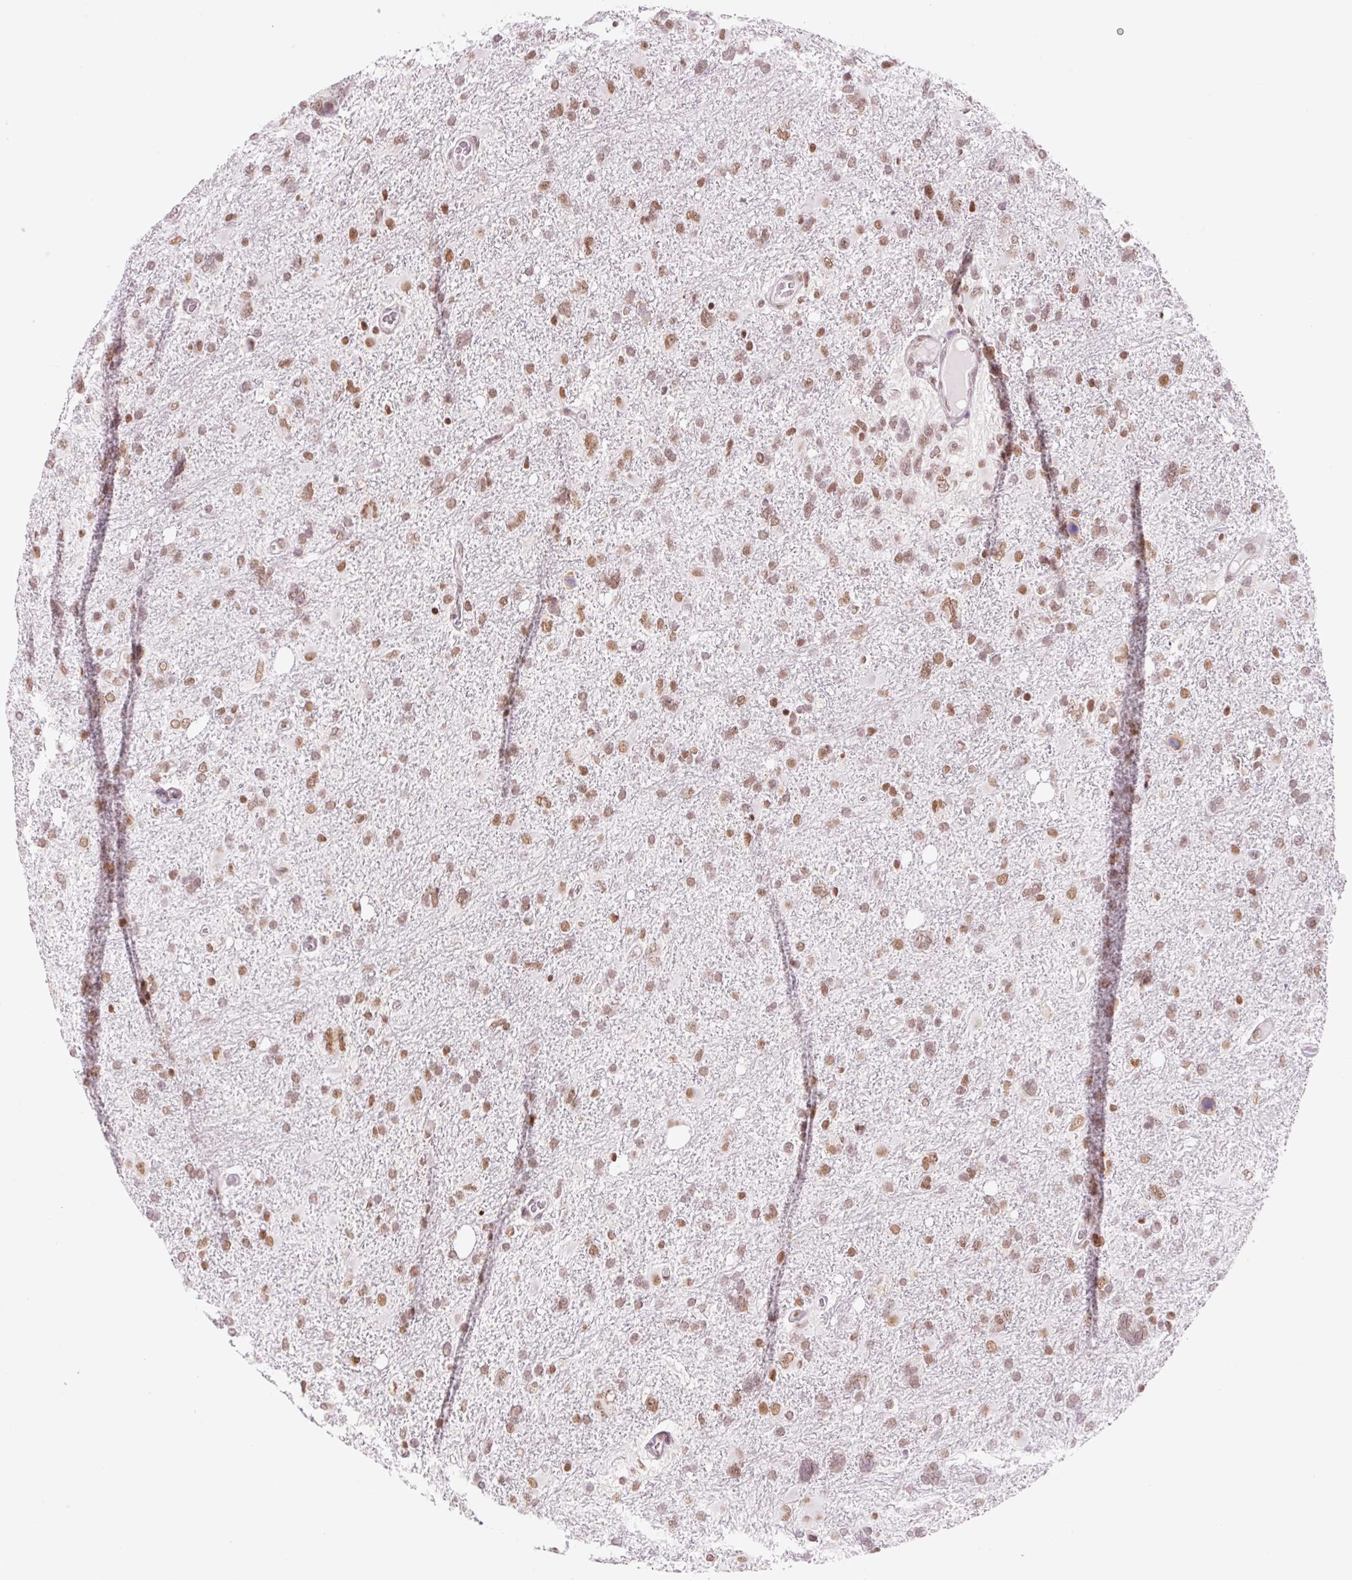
{"staining": {"intensity": "moderate", "quantity": ">75%", "location": "nuclear"}, "tissue": "glioma", "cell_type": "Tumor cells", "image_type": "cancer", "snomed": [{"axis": "morphology", "description": "Glioma, malignant, High grade"}, {"axis": "topography", "description": "Brain"}], "caption": "Immunohistochemistry image of neoplastic tissue: human glioma stained using immunohistochemistry (IHC) reveals medium levels of moderate protein expression localized specifically in the nuclear of tumor cells, appearing as a nuclear brown color.", "gene": "CCNL2", "patient": {"sex": "male", "age": 61}}